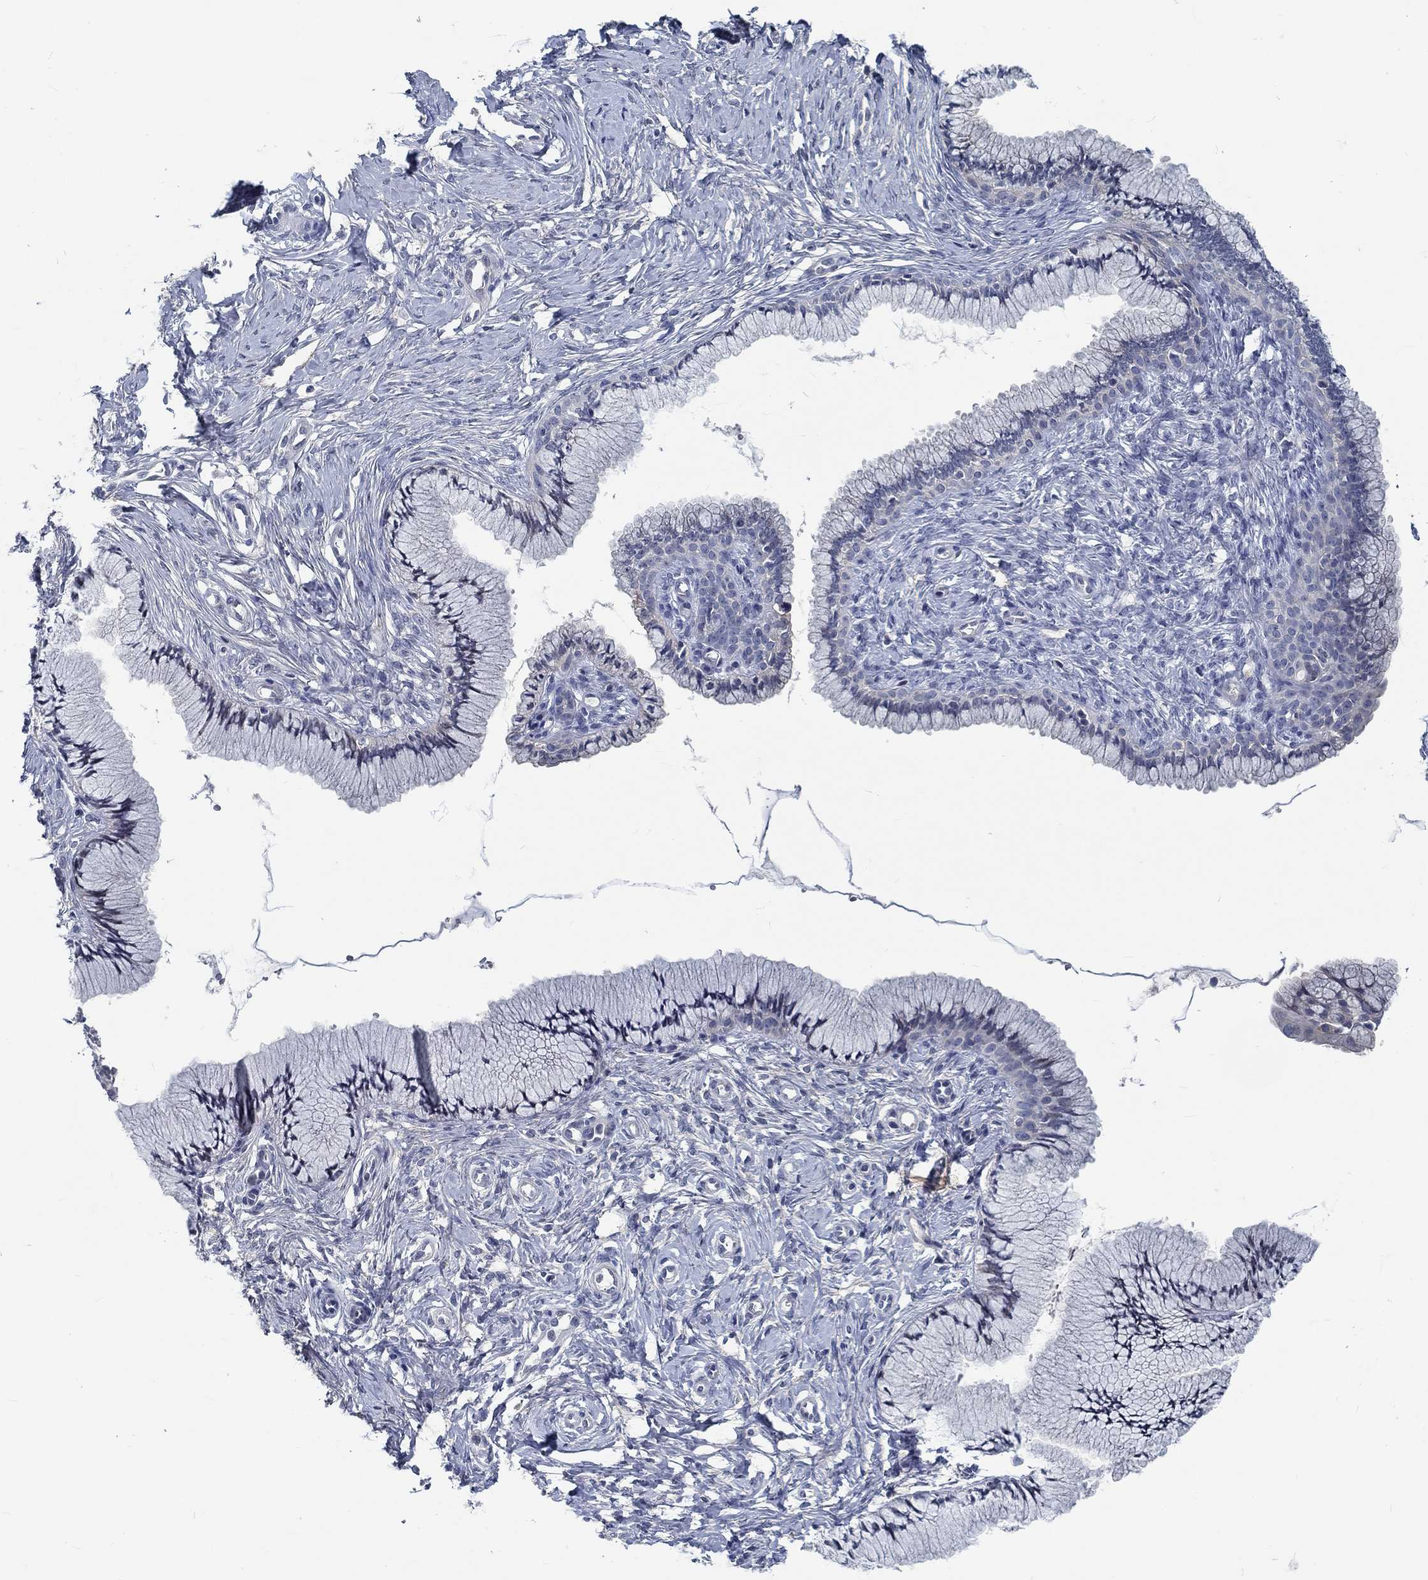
{"staining": {"intensity": "negative", "quantity": "none", "location": "none"}, "tissue": "cervix", "cell_type": "Glandular cells", "image_type": "normal", "snomed": [{"axis": "morphology", "description": "Normal tissue, NOS"}, {"axis": "topography", "description": "Cervix"}], "caption": "IHC image of benign cervix: human cervix stained with DAB (3,3'-diaminobenzidine) reveals no significant protein staining in glandular cells.", "gene": "MYBPC1", "patient": {"sex": "female", "age": 37}}